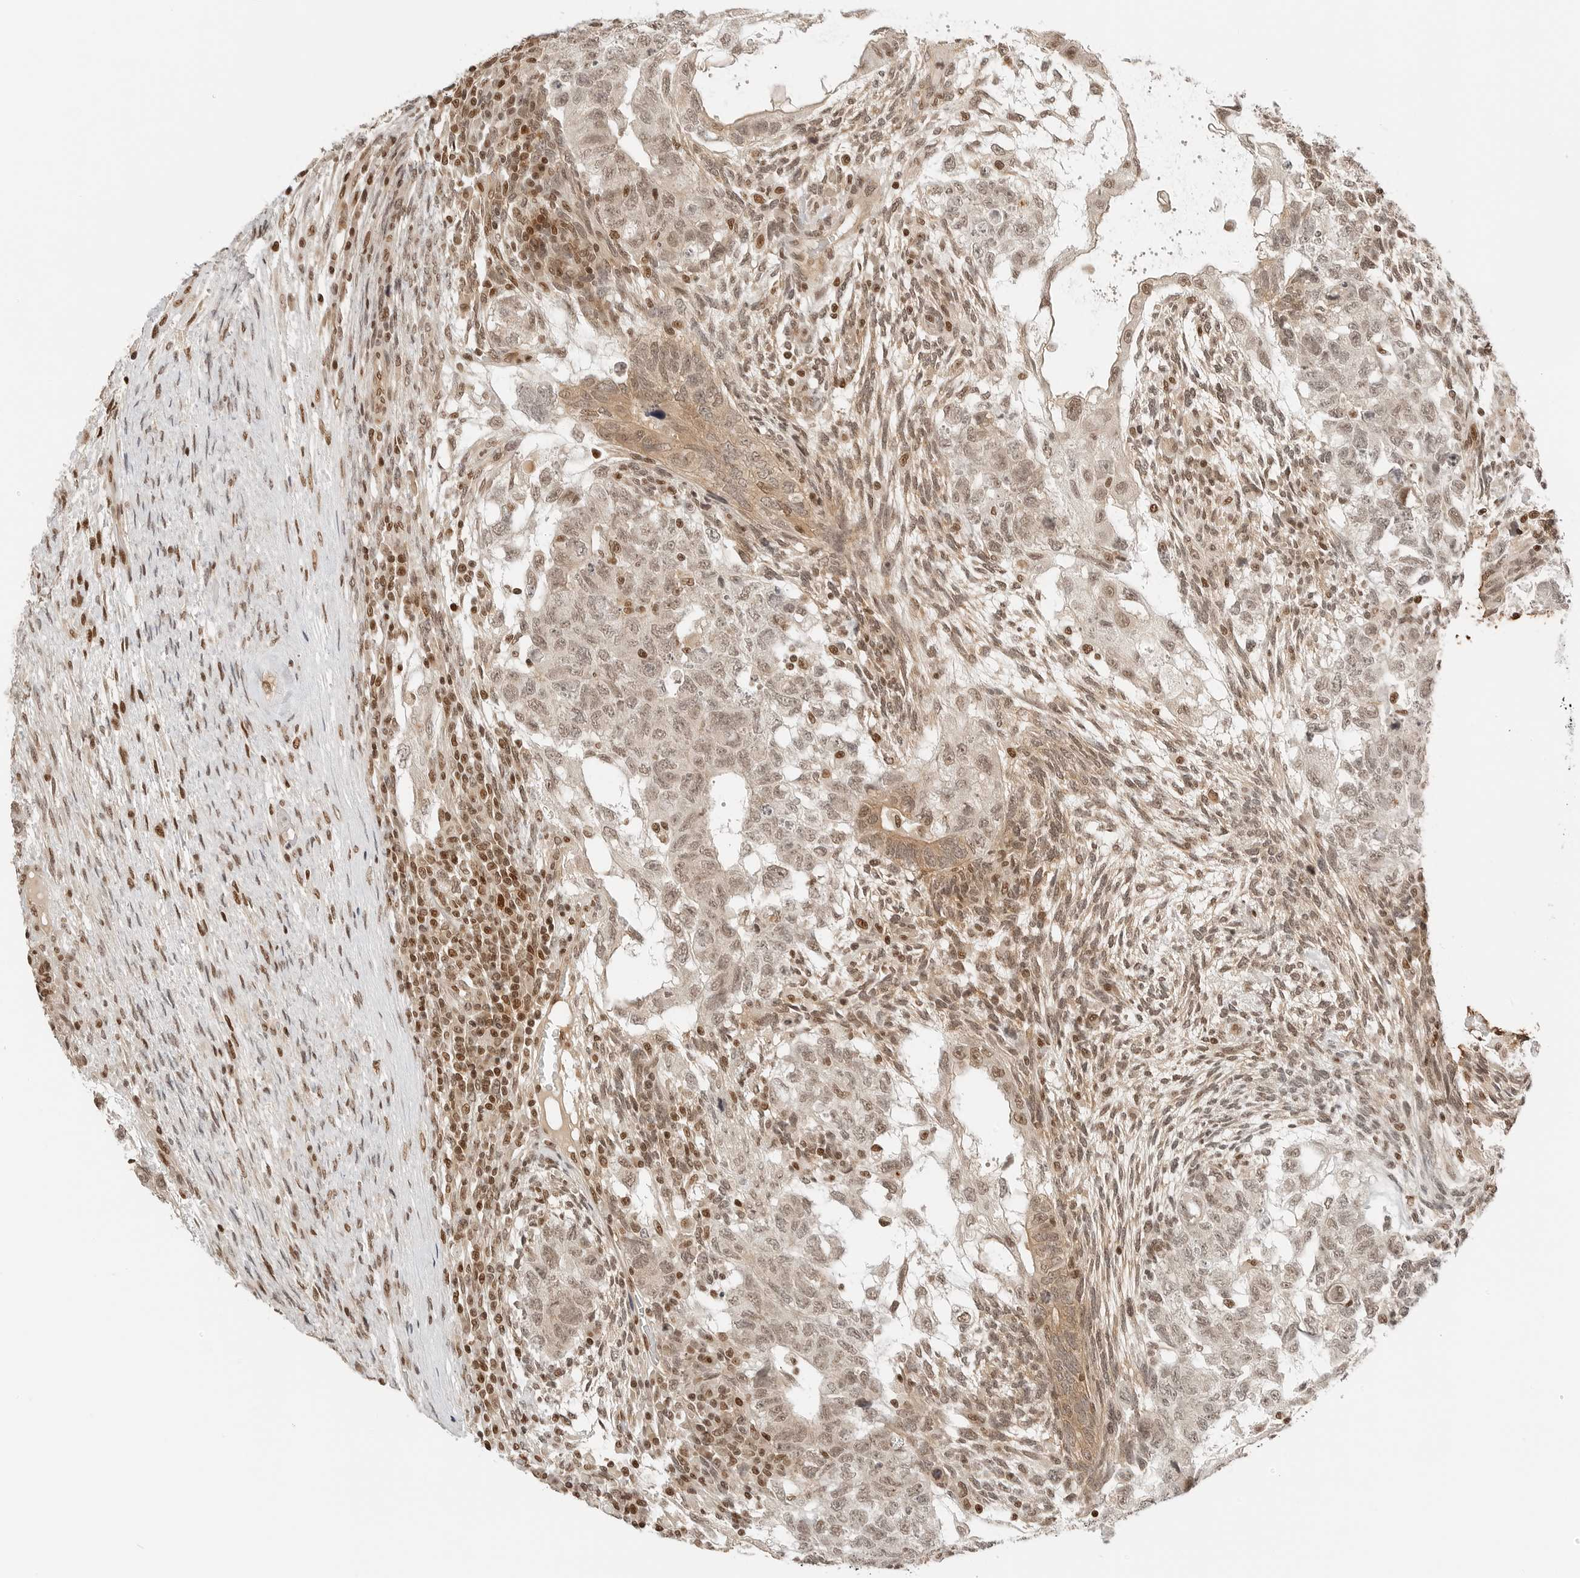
{"staining": {"intensity": "moderate", "quantity": ">75%", "location": "nuclear"}, "tissue": "testis cancer", "cell_type": "Tumor cells", "image_type": "cancer", "snomed": [{"axis": "morphology", "description": "Normal tissue, NOS"}, {"axis": "morphology", "description": "Carcinoma, Embryonal, NOS"}, {"axis": "topography", "description": "Testis"}], "caption": "Immunohistochemistry (DAB) staining of human testis cancer exhibits moderate nuclear protein positivity in approximately >75% of tumor cells.", "gene": "CRTC2", "patient": {"sex": "male", "age": 36}}